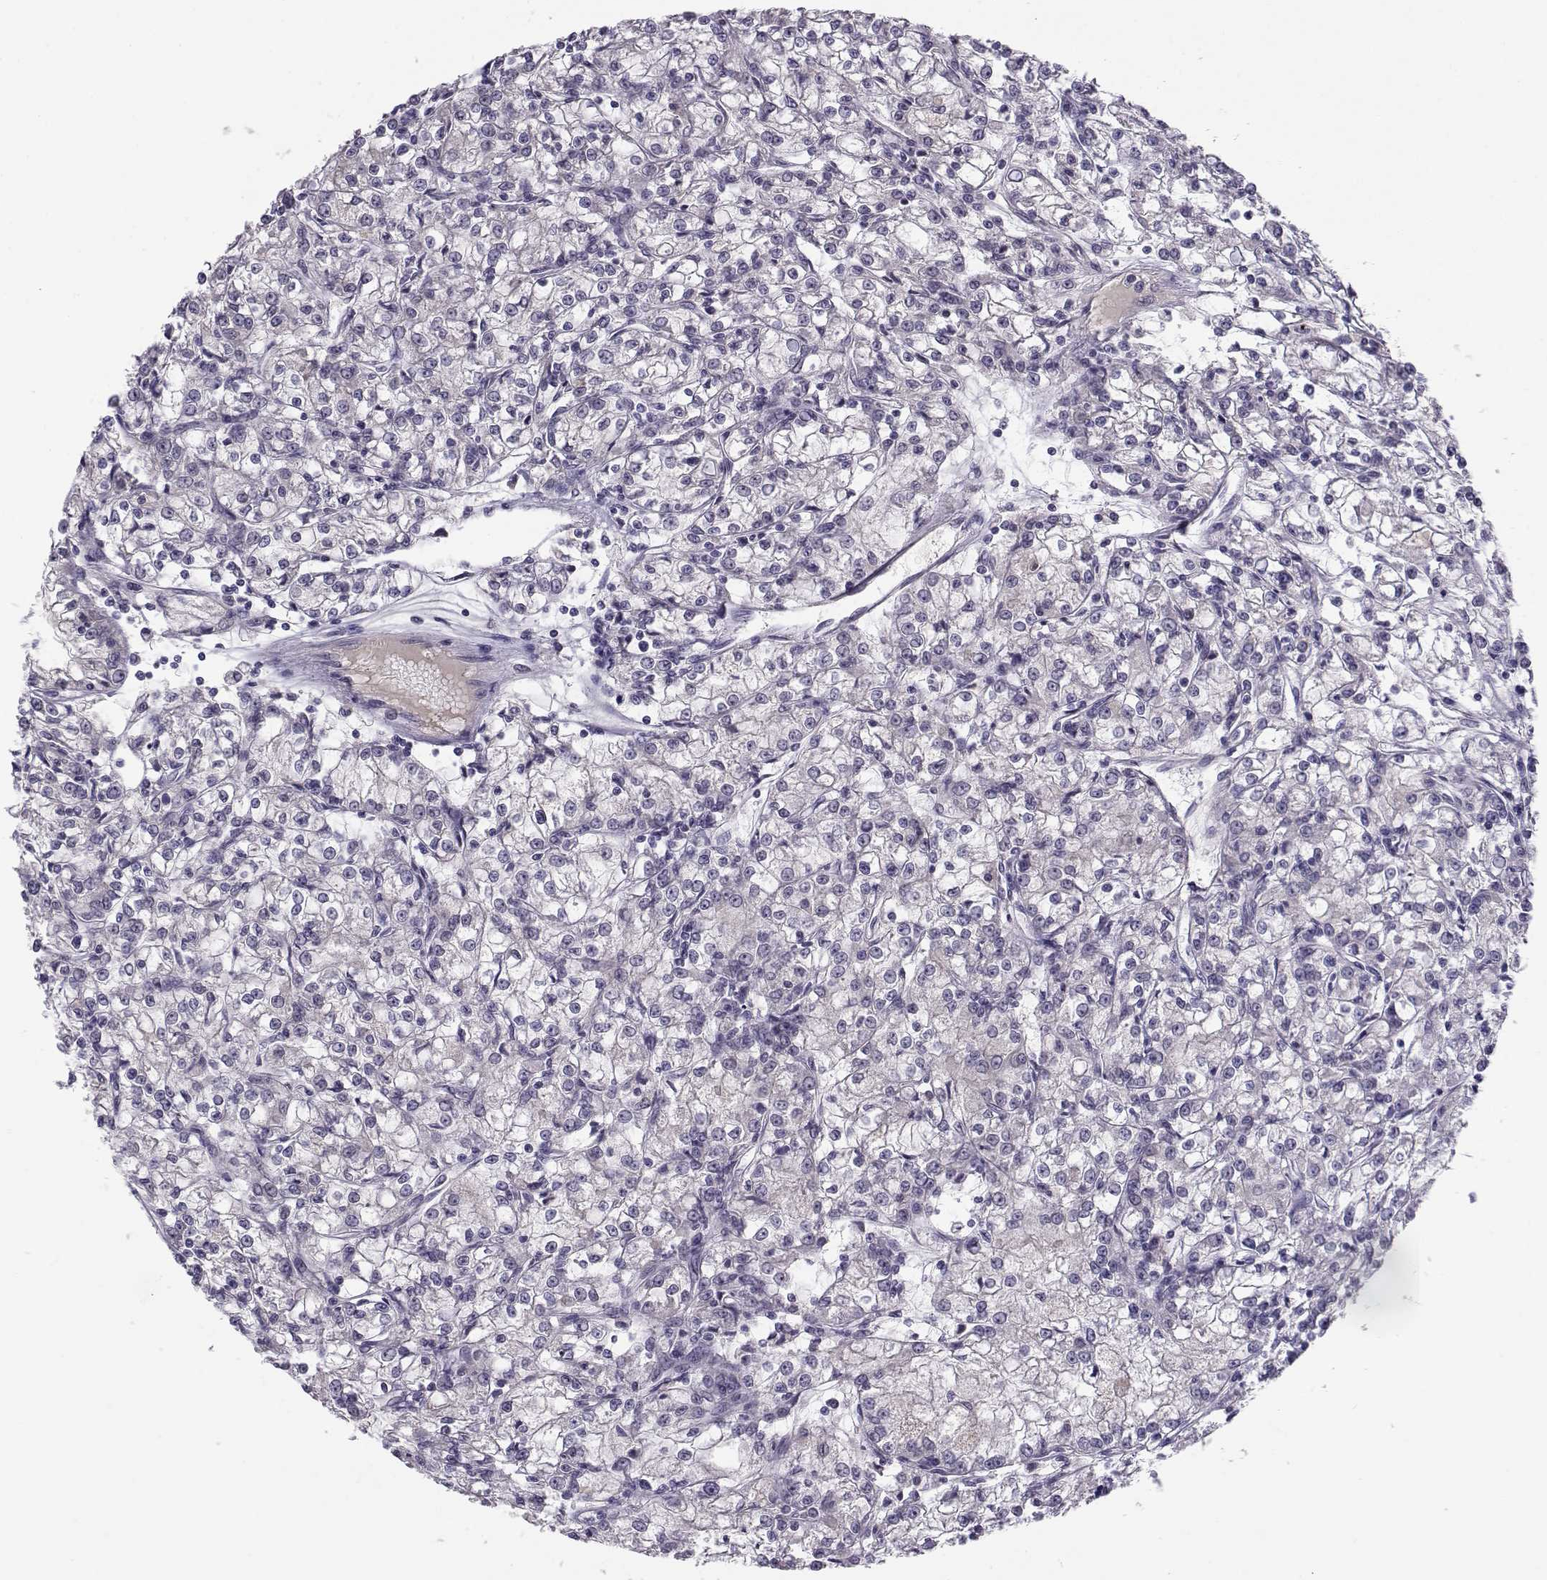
{"staining": {"intensity": "negative", "quantity": "none", "location": "none"}, "tissue": "renal cancer", "cell_type": "Tumor cells", "image_type": "cancer", "snomed": [{"axis": "morphology", "description": "Adenocarcinoma, NOS"}, {"axis": "topography", "description": "Kidney"}], "caption": "The micrograph demonstrates no staining of tumor cells in adenocarcinoma (renal).", "gene": "C16orf86", "patient": {"sex": "female", "age": 59}}